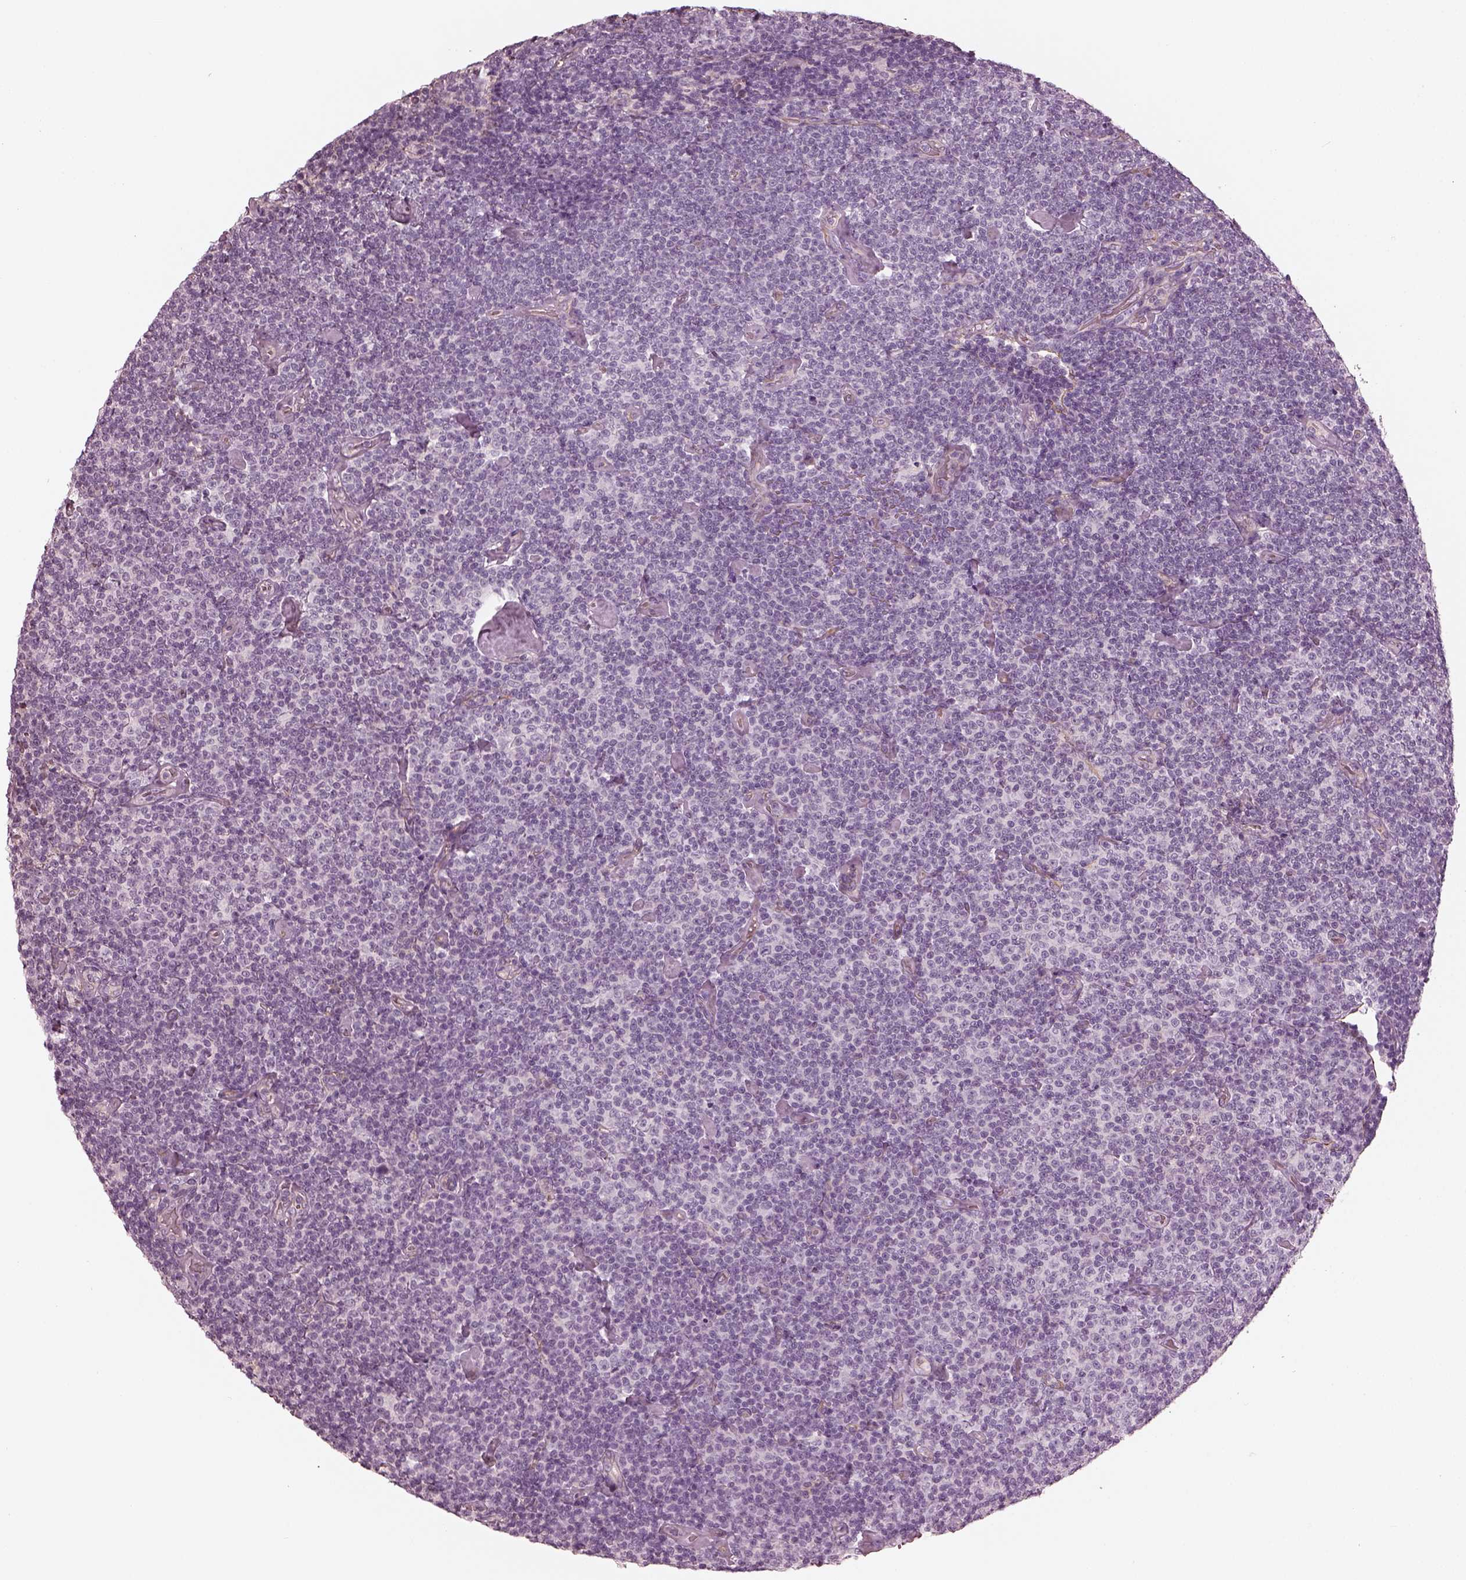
{"staining": {"intensity": "negative", "quantity": "none", "location": "none"}, "tissue": "lymphoma", "cell_type": "Tumor cells", "image_type": "cancer", "snomed": [{"axis": "morphology", "description": "Malignant lymphoma, non-Hodgkin's type, Low grade"}, {"axis": "topography", "description": "Lymph node"}], "caption": "Immunohistochemistry (IHC) of malignant lymphoma, non-Hodgkin's type (low-grade) displays no expression in tumor cells.", "gene": "EIF4E1B", "patient": {"sex": "male", "age": 81}}